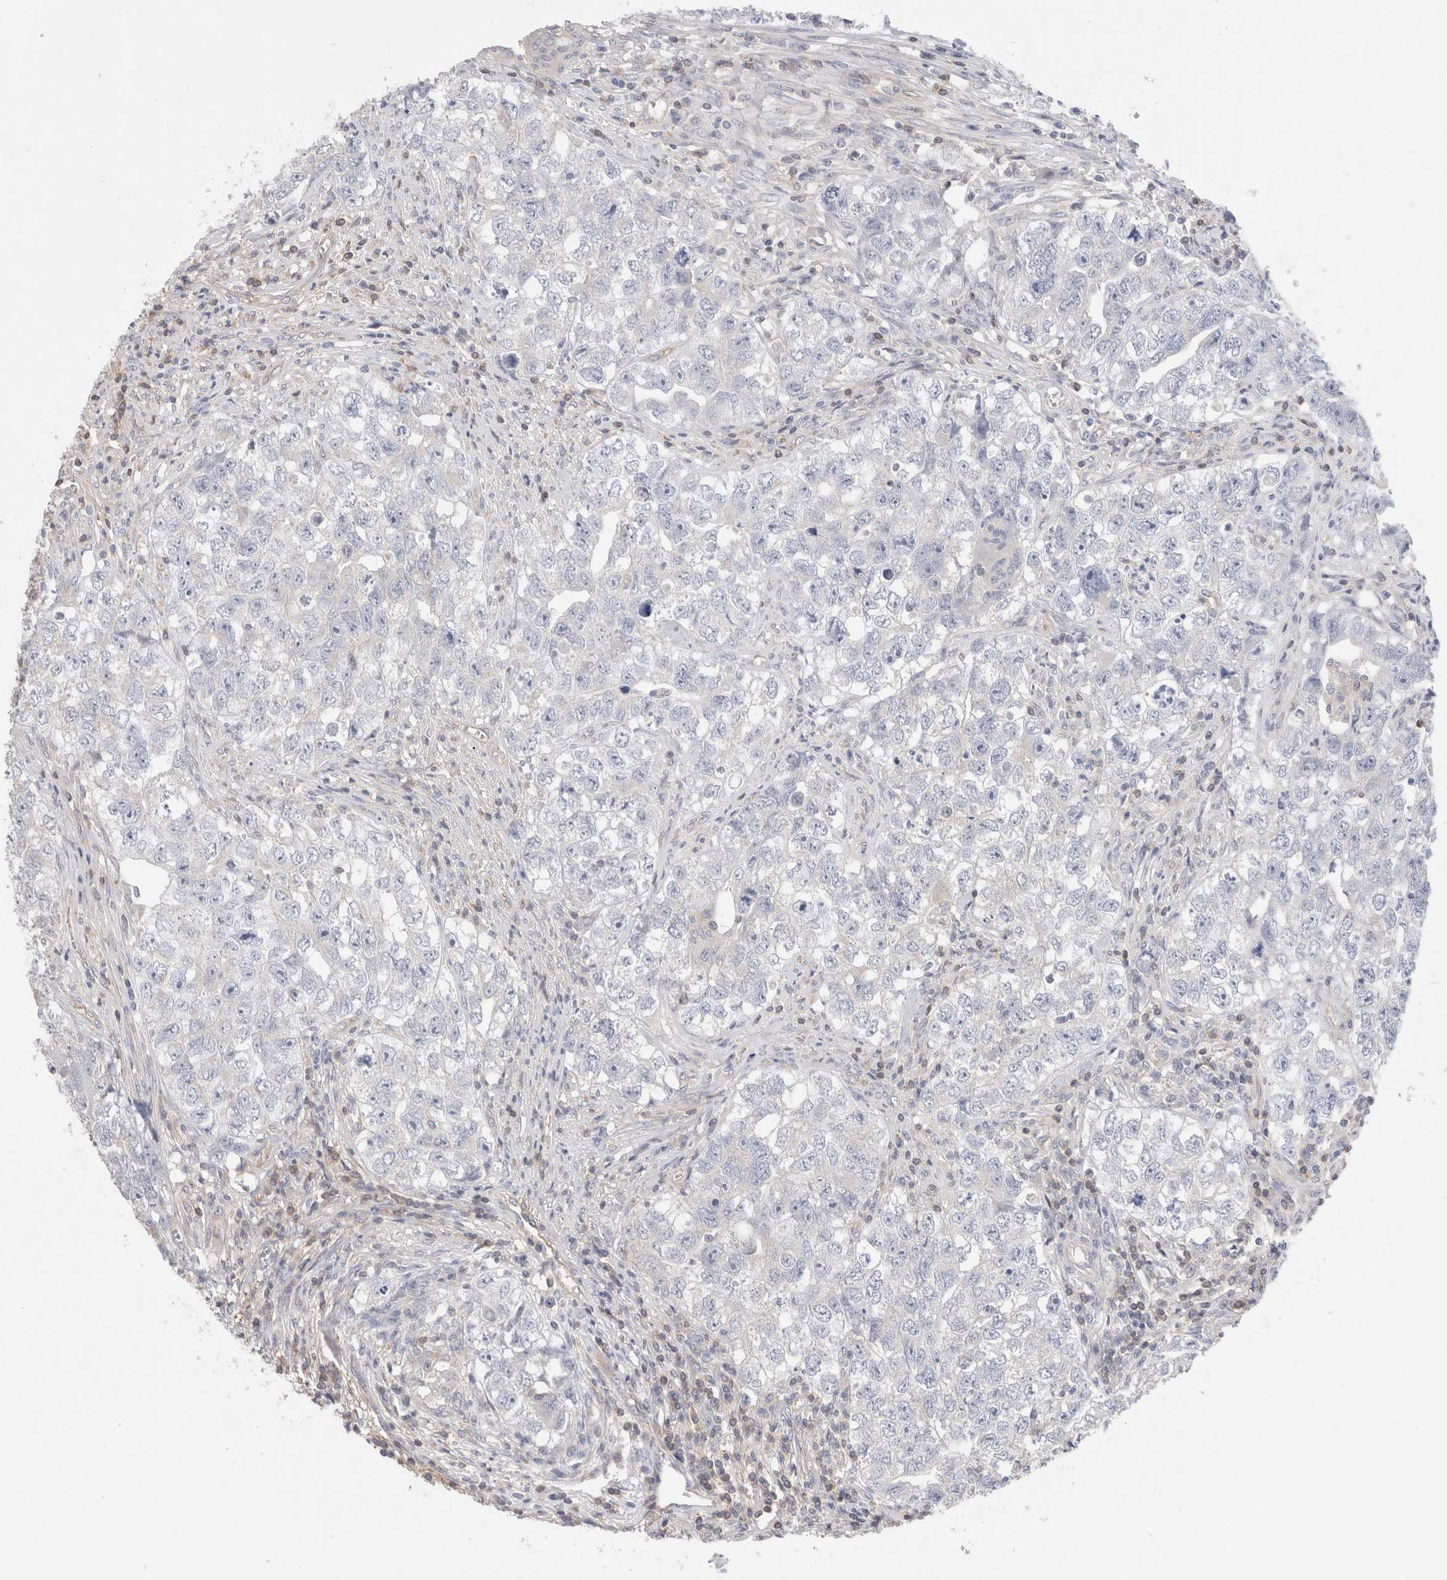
{"staining": {"intensity": "negative", "quantity": "none", "location": "none"}, "tissue": "testis cancer", "cell_type": "Tumor cells", "image_type": "cancer", "snomed": [{"axis": "morphology", "description": "Seminoma, NOS"}, {"axis": "morphology", "description": "Carcinoma, Embryonal, NOS"}, {"axis": "topography", "description": "Testis"}], "caption": "Tumor cells are negative for brown protein staining in testis cancer (seminoma). (DAB IHC with hematoxylin counter stain).", "gene": "CAPN2", "patient": {"sex": "male", "age": 43}}